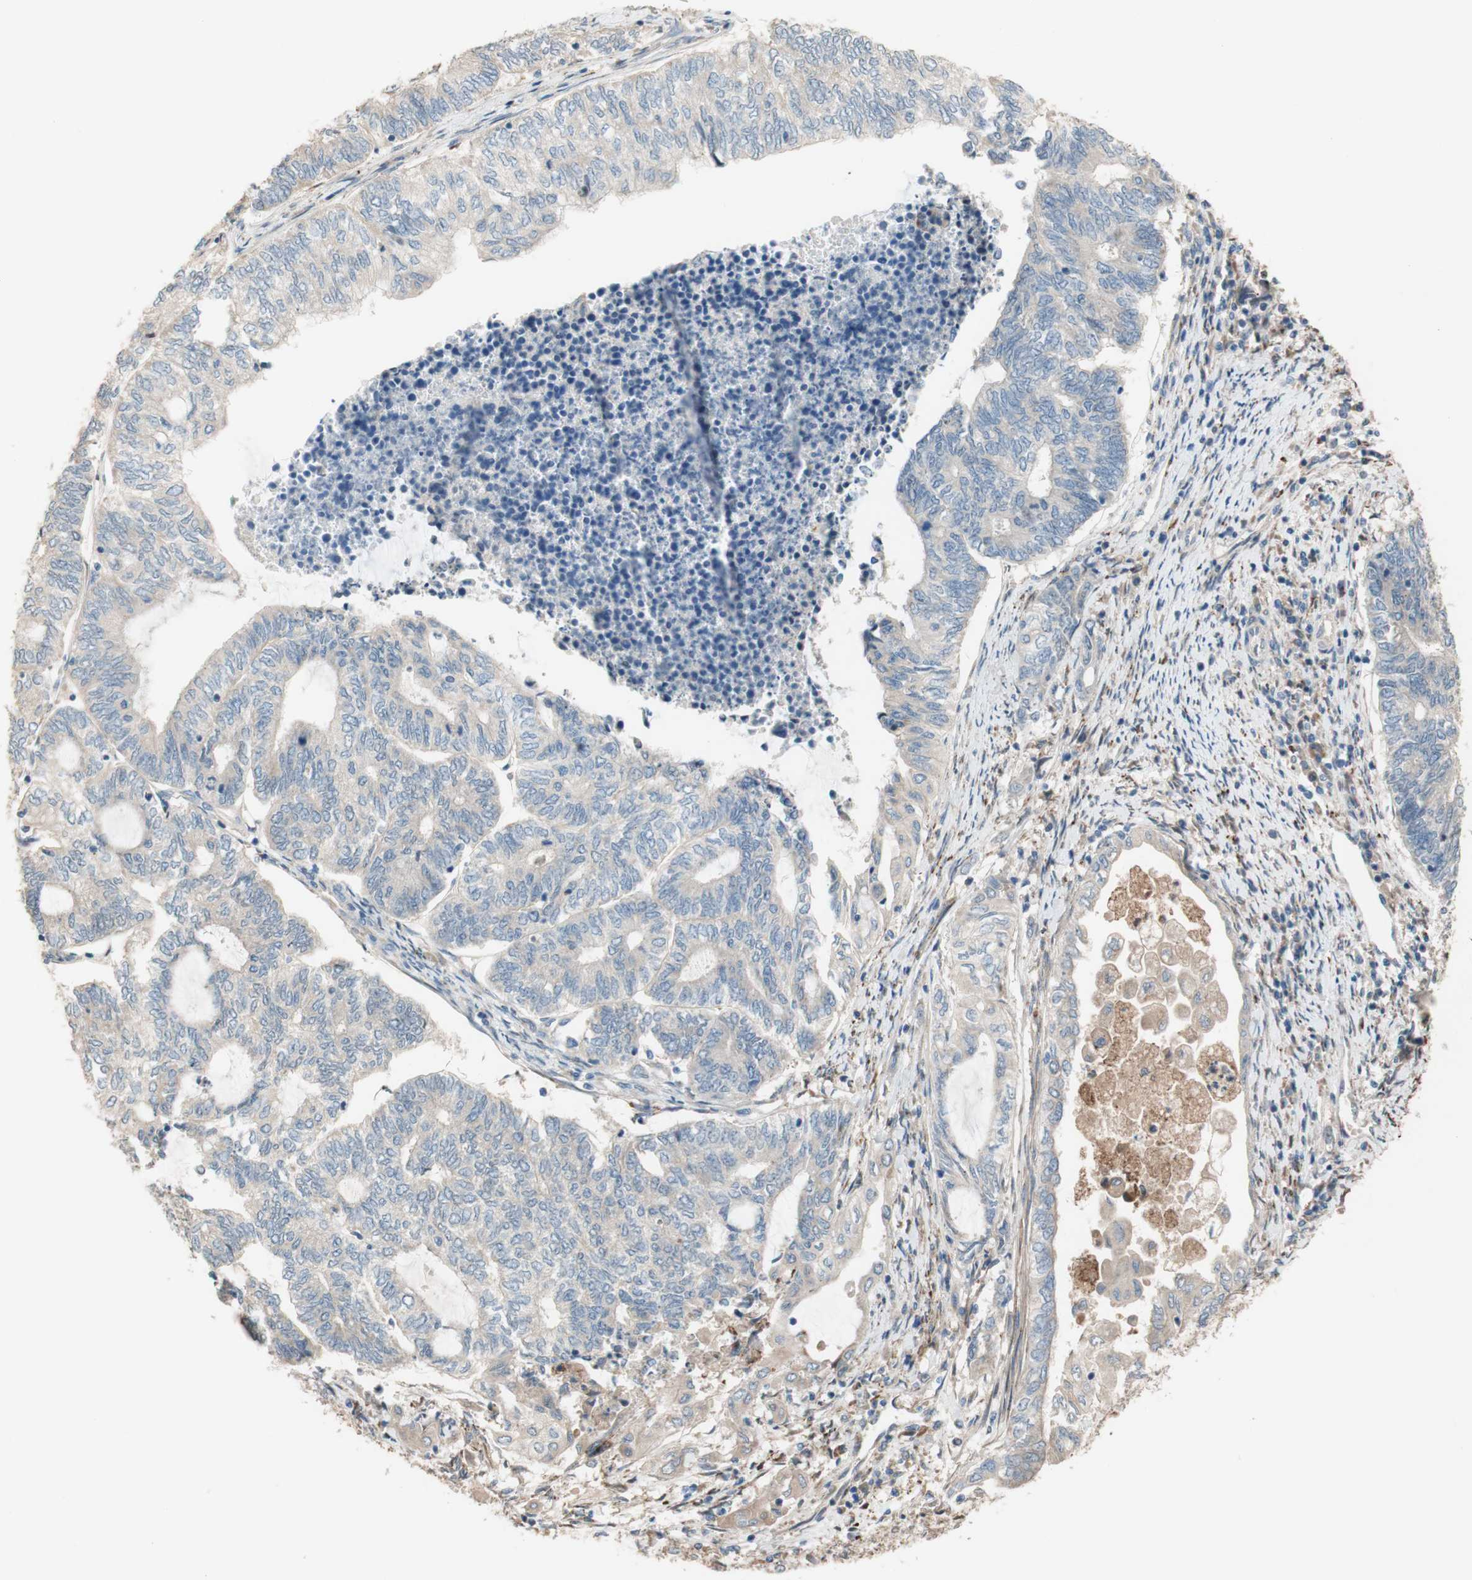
{"staining": {"intensity": "weak", "quantity": "<25%", "location": "cytoplasmic/membranous"}, "tissue": "endometrial cancer", "cell_type": "Tumor cells", "image_type": "cancer", "snomed": [{"axis": "morphology", "description": "Adenocarcinoma, NOS"}, {"axis": "topography", "description": "Uterus"}, {"axis": "topography", "description": "Endometrium"}], "caption": "IHC of human adenocarcinoma (endometrial) shows no positivity in tumor cells. The staining was performed using DAB (3,3'-diaminobenzidine) to visualize the protein expression in brown, while the nuclei were stained in blue with hematoxylin (Magnification: 20x).", "gene": "PTPN21", "patient": {"sex": "female", "age": 70}}